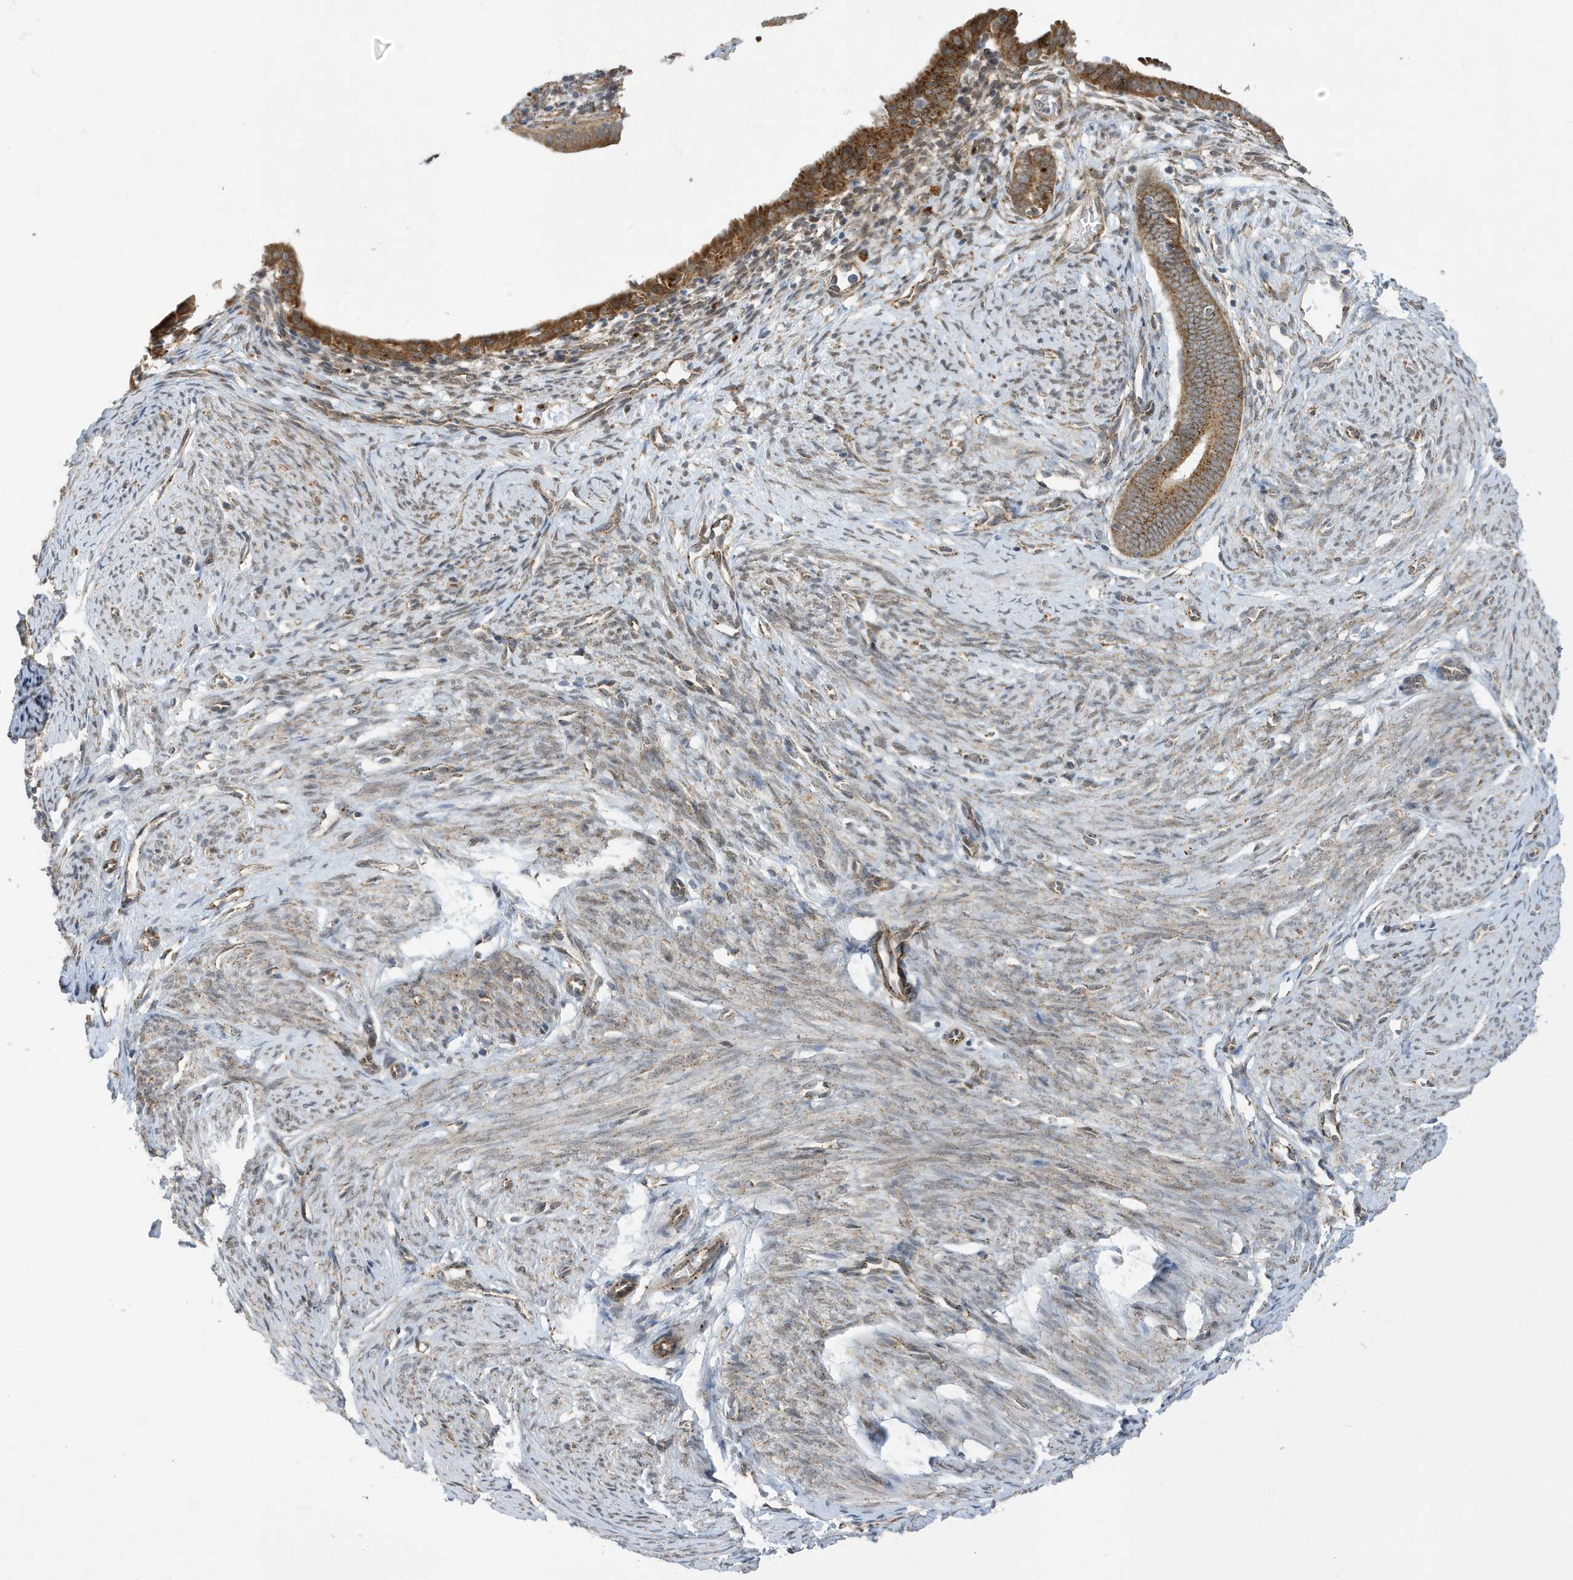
{"staining": {"intensity": "moderate", "quantity": ">75%", "location": "cytoplasmic/membranous"}, "tissue": "endometrial cancer", "cell_type": "Tumor cells", "image_type": "cancer", "snomed": [{"axis": "morphology", "description": "Adenocarcinoma, NOS"}, {"axis": "topography", "description": "Endometrium"}], "caption": "Immunohistochemical staining of human endometrial adenocarcinoma displays moderate cytoplasmic/membranous protein expression in about >75% of tumor cells. The staining was performed using DAB (3,3'-diaminobenzidine), with brown indicating positive protein expression. Nuclei are stained blue with hematoxylin.", "gene": "ZNF507", "patient": {"sex": "female", "age": 51}}